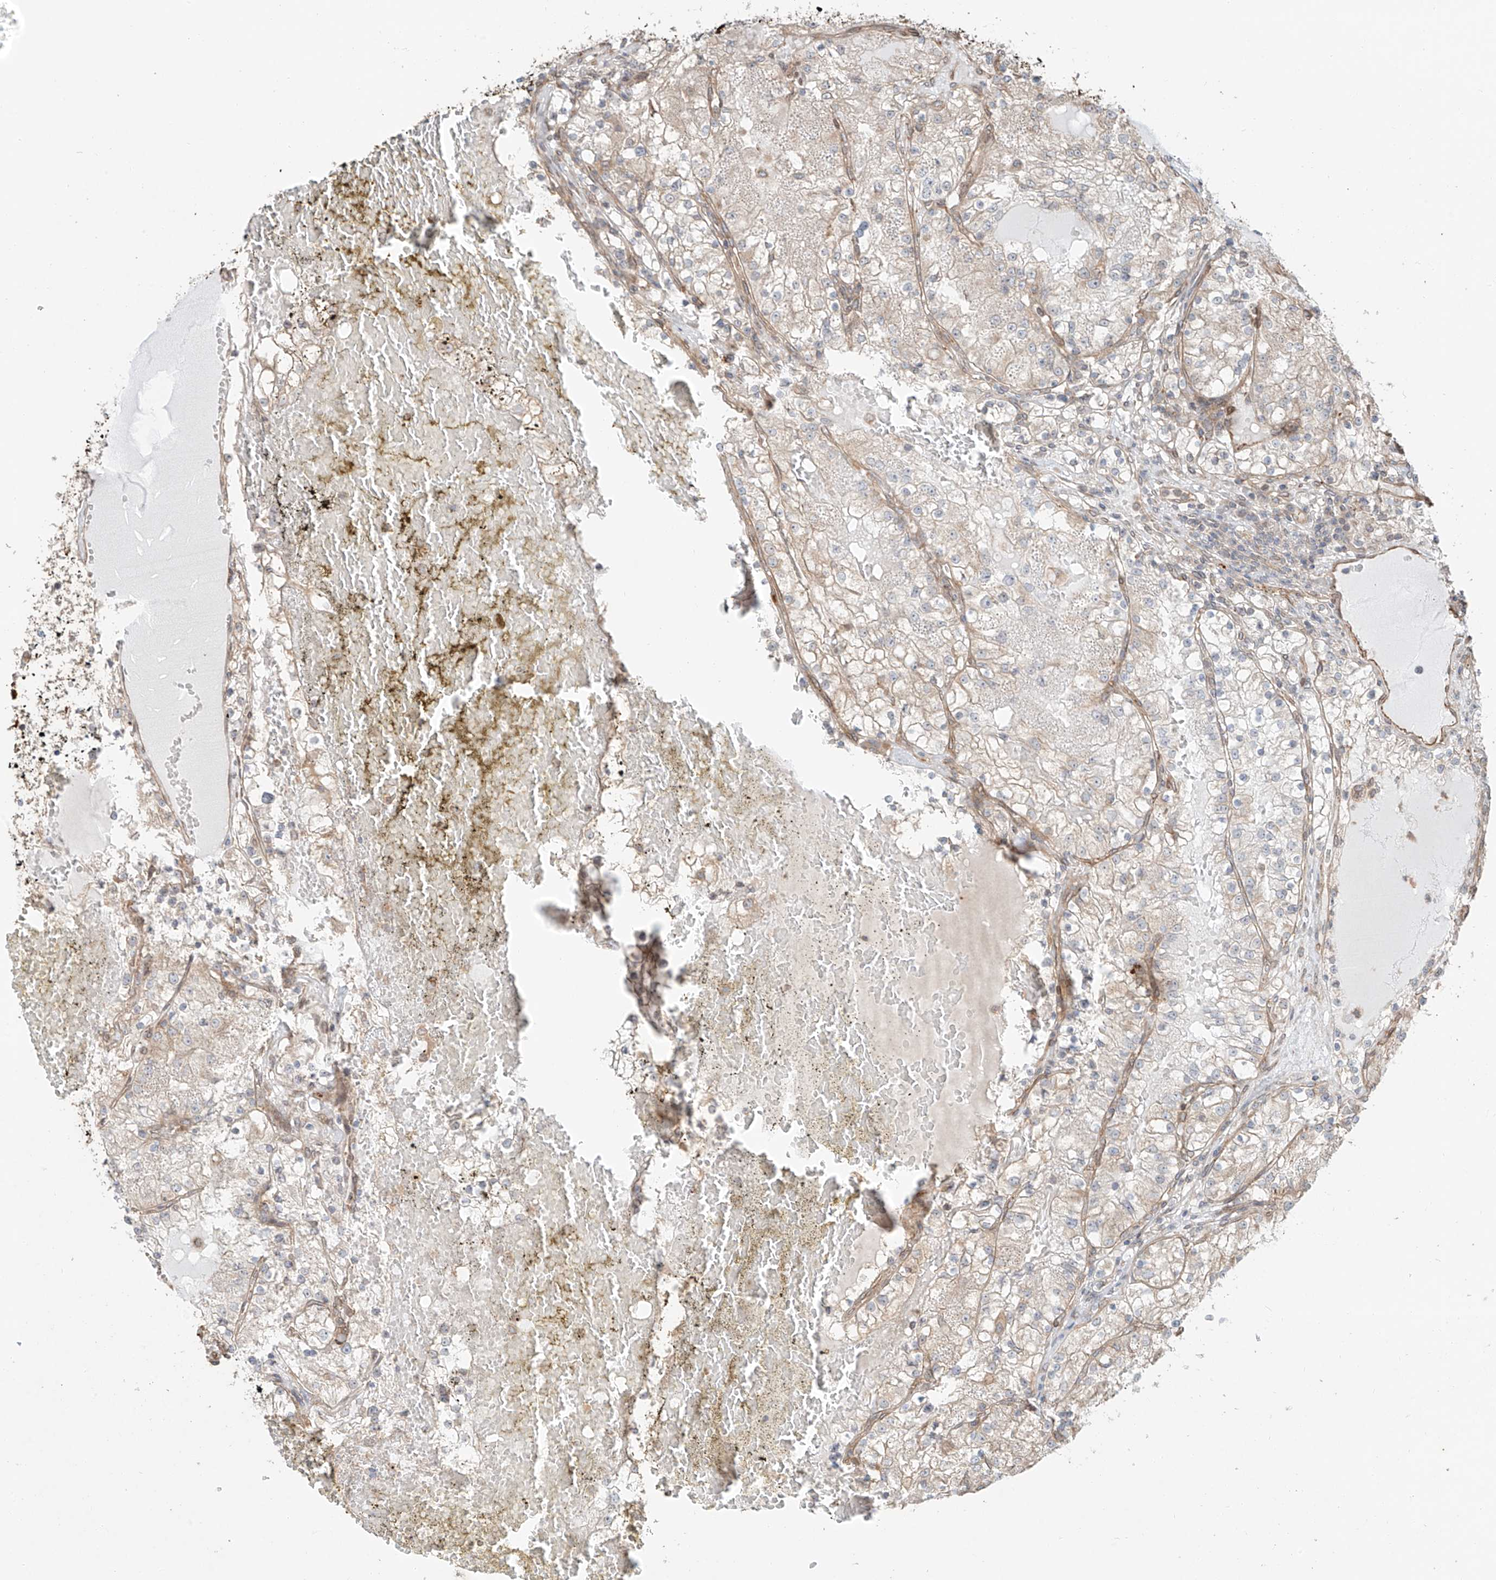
{"staining": {"intensity": "negative", "quantity": "none", "location": "none"}, "tissue": "renal cancer", "cell_type": "Tumor cells", "image_type": "cancer", "snomed": [{"axis": "morphology", "description": "Normal tissue, NOS"}, {"axis": "morphology", "description": "Adenocarcinoma, NOS"}, {"axis": "topography", "description": "Kidney"}], "caption": "A high-resolution photomicrograph shows immunohistochemistry staining of adenocarcinoma (renal), which demonstrates no significant positivity in tumor cells.", "gene": "CEP162", "patient": {"sex": "male", "age": 68}}